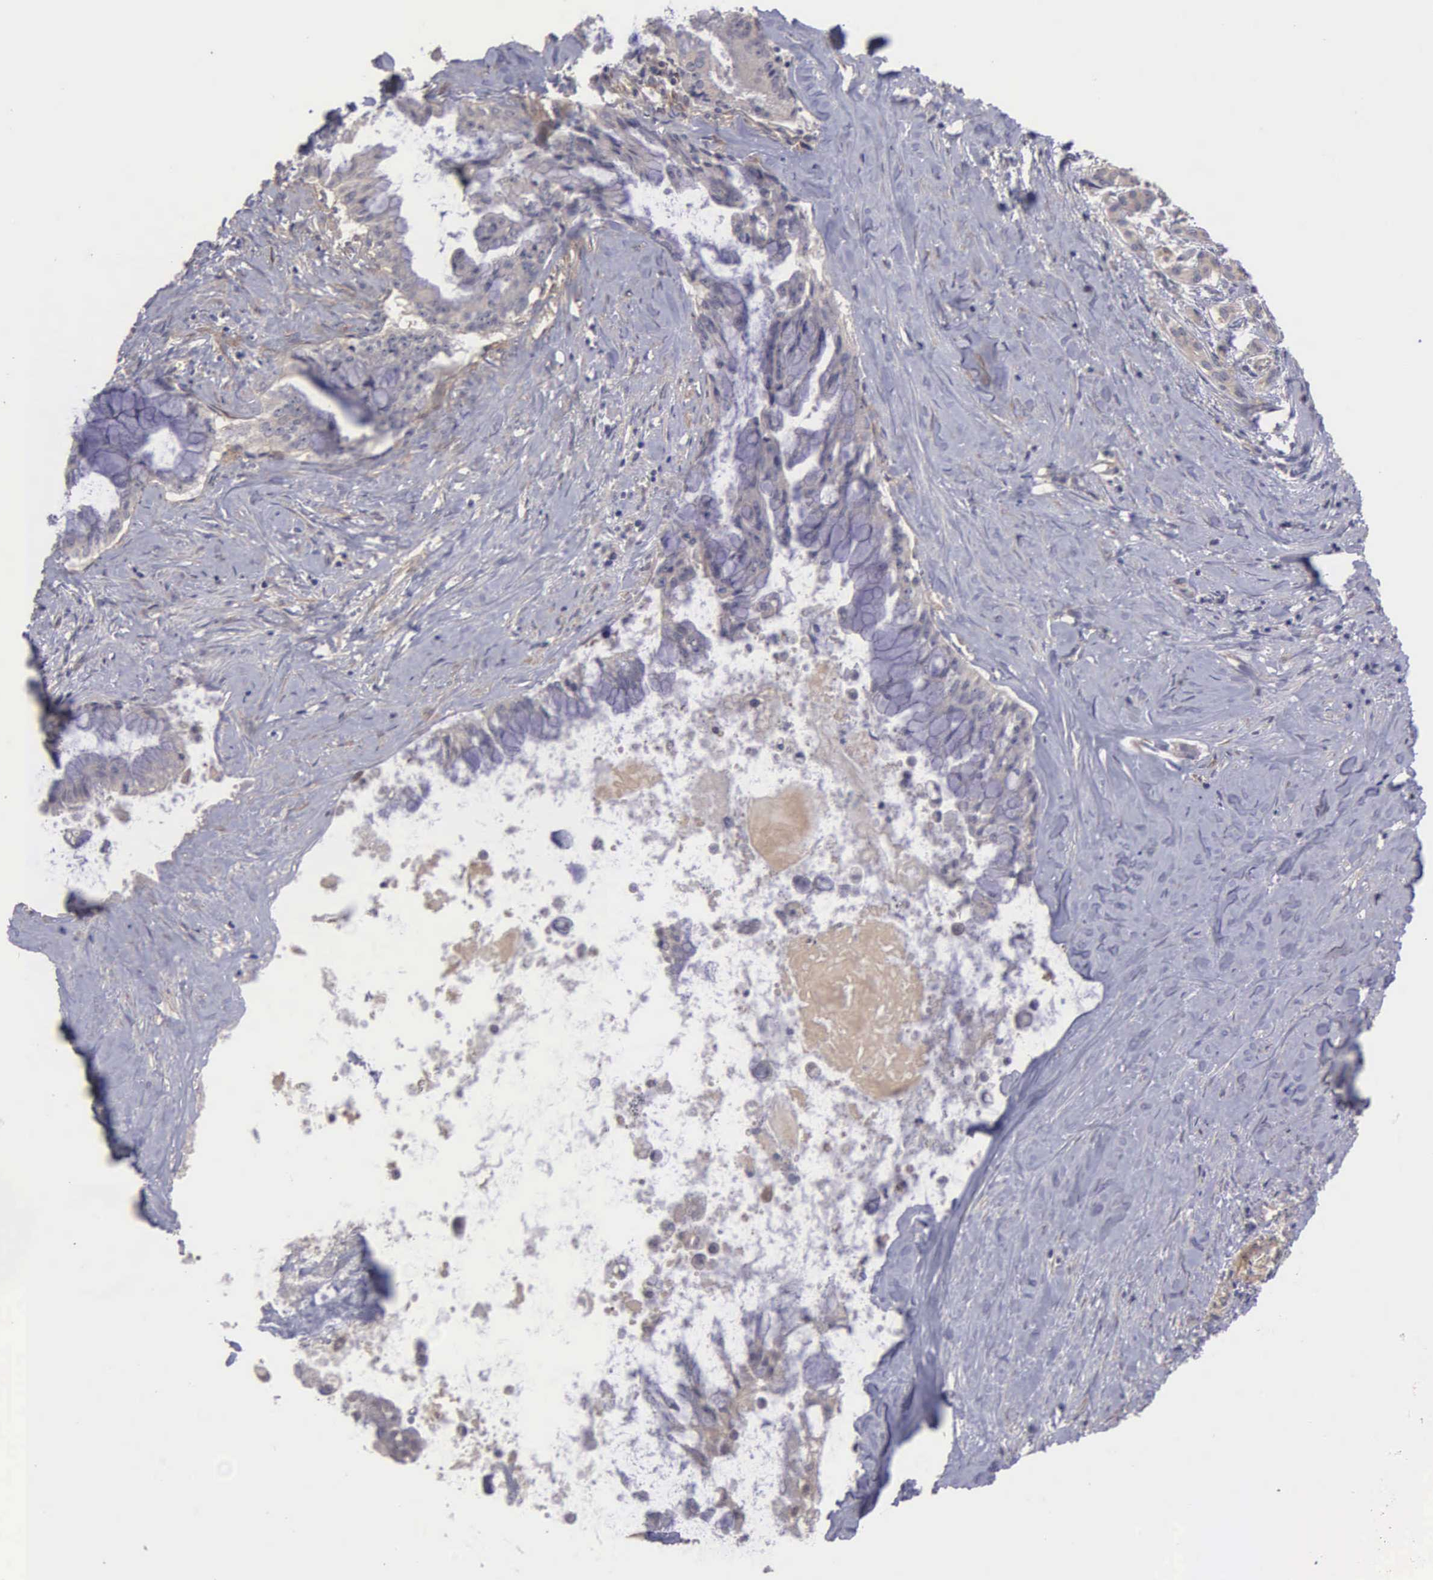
{"staining": {"intensity": "negative", "quantity": "none", "location": "none"}, "tissue": "pancreatic cancer", "cell_type": "Tumor cells", "image_type": "cancer", "snomed": [{"axis": "morphology", "description": "Adenocarcinoma, NOS"}, {"axis": "topography", "description": "Pancreas"}], "caption": "Image shows no protein staining in tumor cells of pancreatic cancer (adenocarcinoma) tissue.", "gene": "RTL10", "patient": {"sex": "male", "age": 59}}